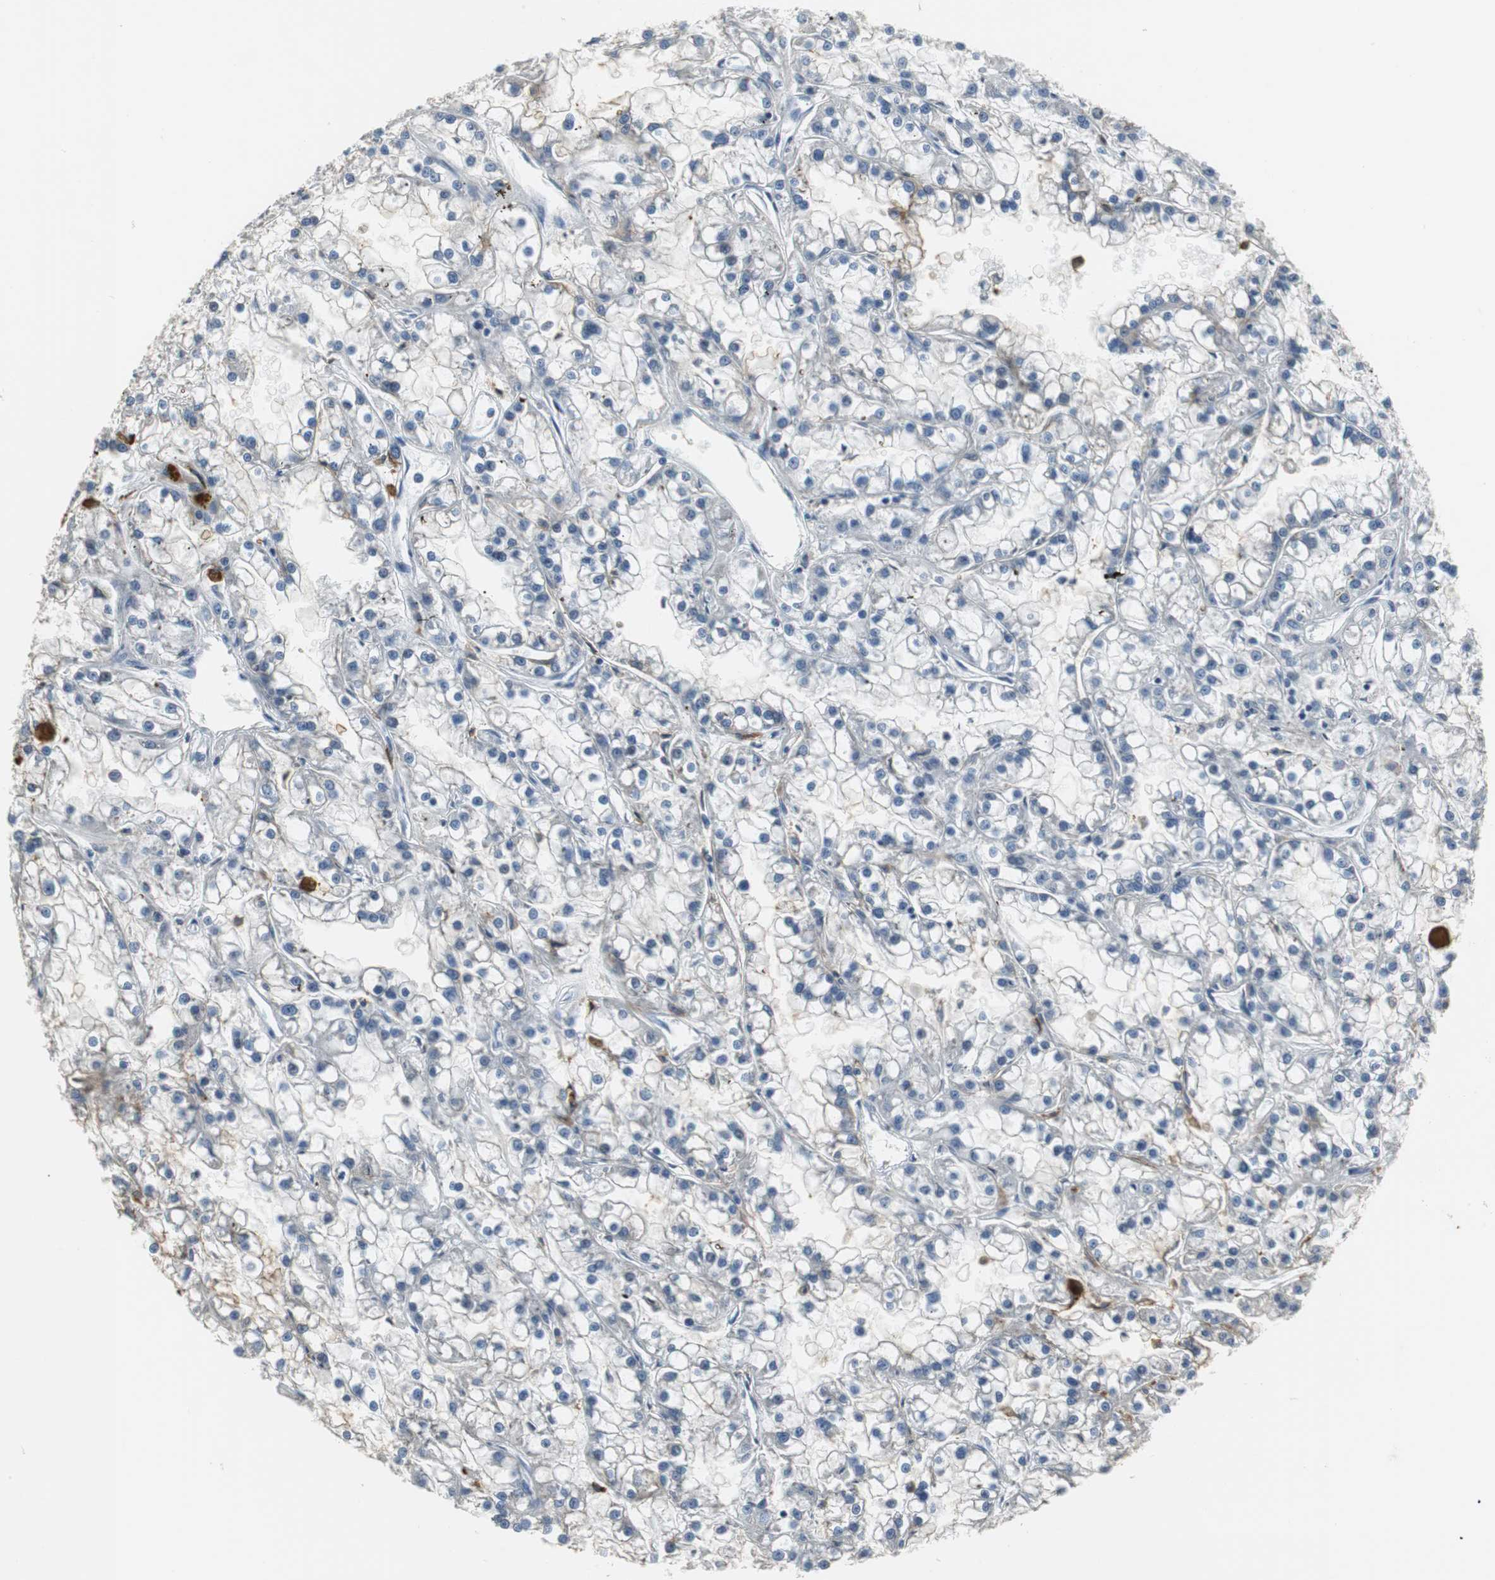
{"staining": {"intensity": "weak", "quantity": "25%-75%", "location": "cytoplasmic/membranous"}, "tissue": "renal cancer", "cell_type": "Tumor cells", "image_type": "cancer", "snomed": [{"axis": "morphology", "description": "Adenocarcinoma, NOS"}, {"axis": "topography", "description": "Kidney"}], "caption": "This micrograph demonstrates immunohistochemistry (IHC) staining of human adenocarcinoma (renal), with low weak cytoplasmic/membranous staining in about 25%-75% of tumor cells.", "gene": "SLC2A5", "patient": {"sex": "female", "age": 52}}